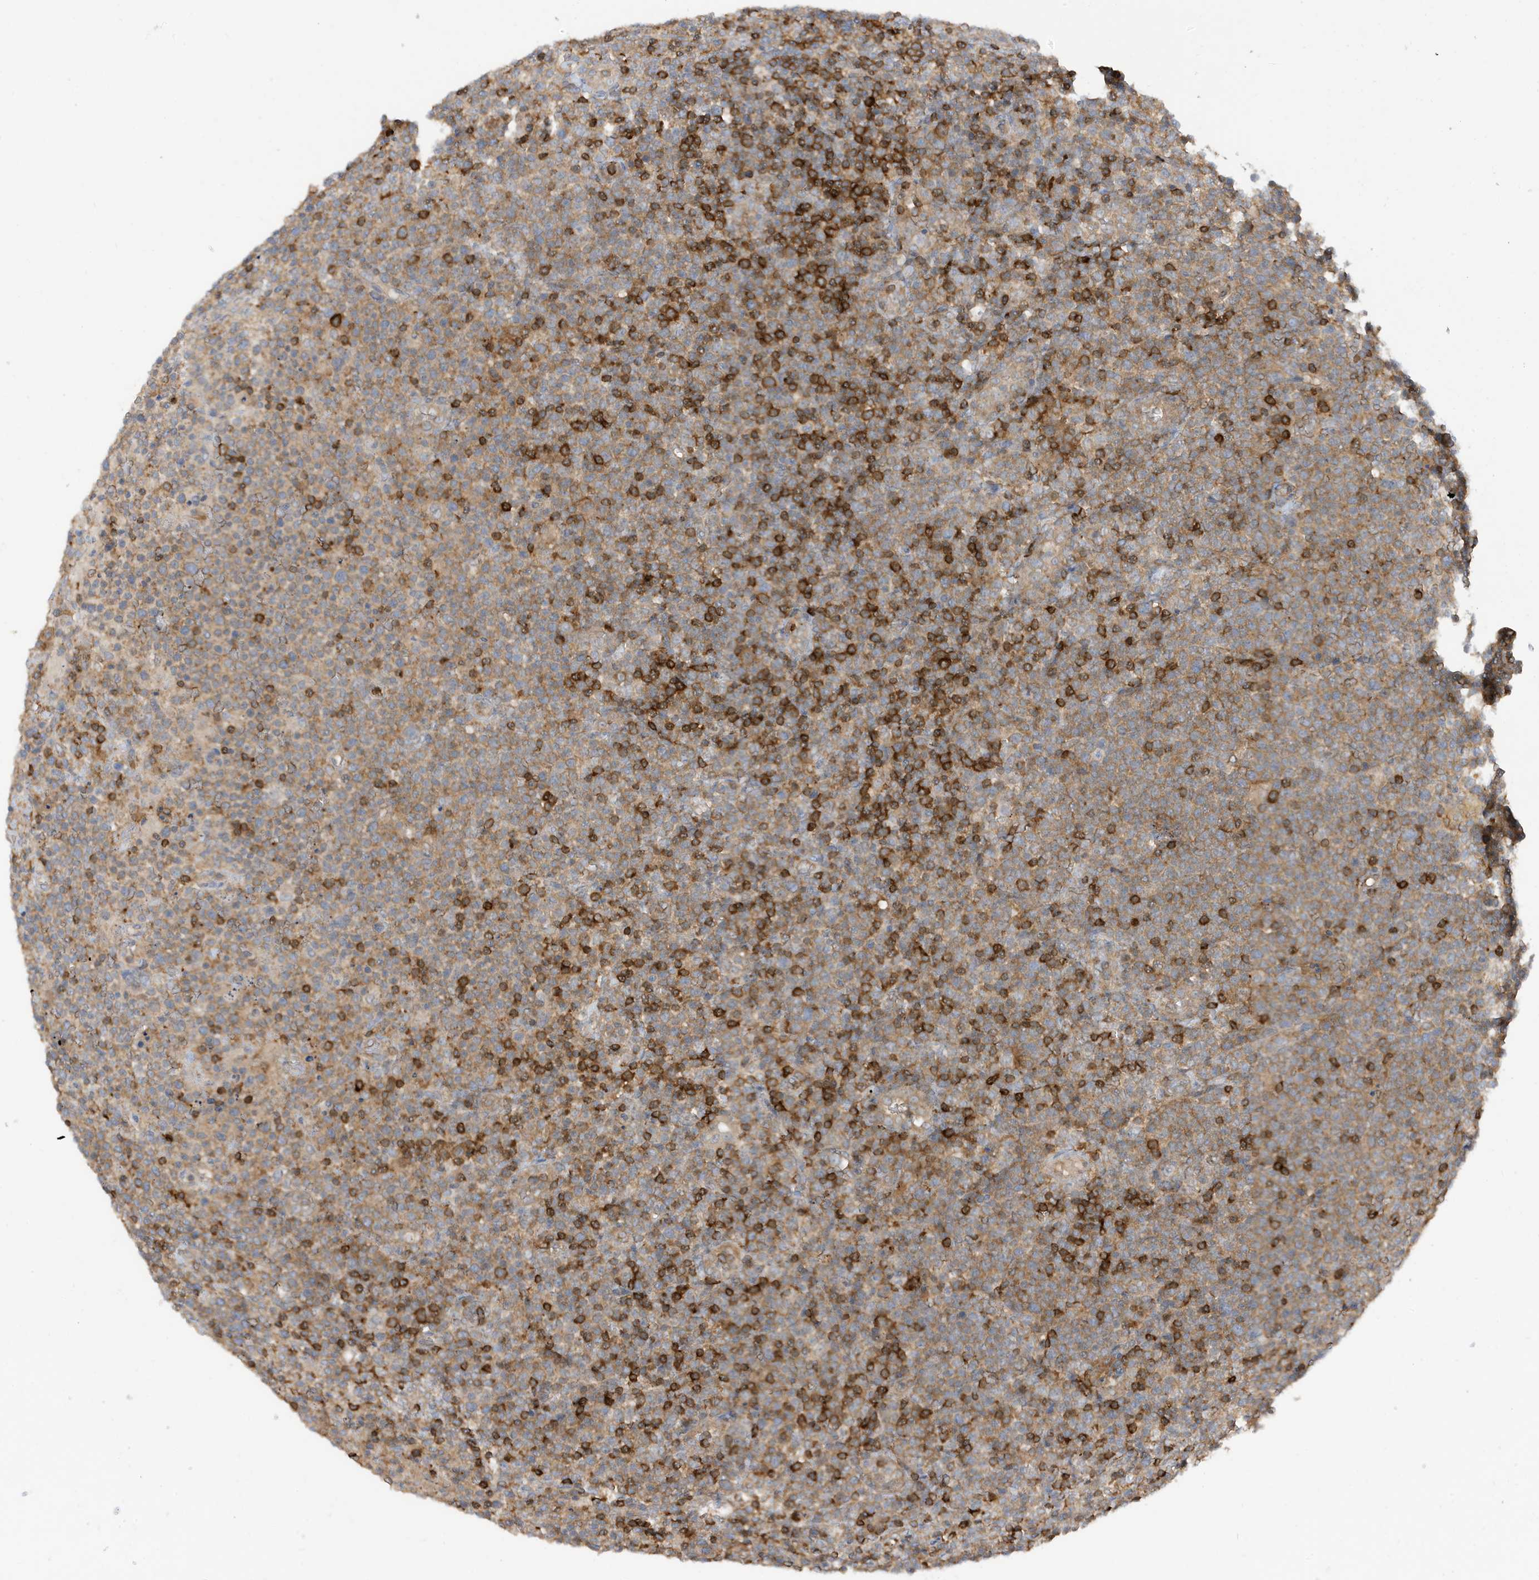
{"staining": {"intensity": "weak", "quantity": ">75%", "location": "cytoplasmic/membranous"}, "tissue": "lymphoma", "cell_type": "Tumor cells", "image_type": "cancer", "snomed": [{"axis": "morphology", "description": "Malignant lymphoma, non-Hodgkin's type, High grade"}, {"axis": "topography", "description": "Lymph node"}], "caption": "Protein positivity by immunohistochemistry demonstrates weak cytoplasmic/membranous expression in approximately >75% of tumor cells in lymphoma.", "gene": "PHACTR2", "patient": {"sex": "male", "age": 61}}